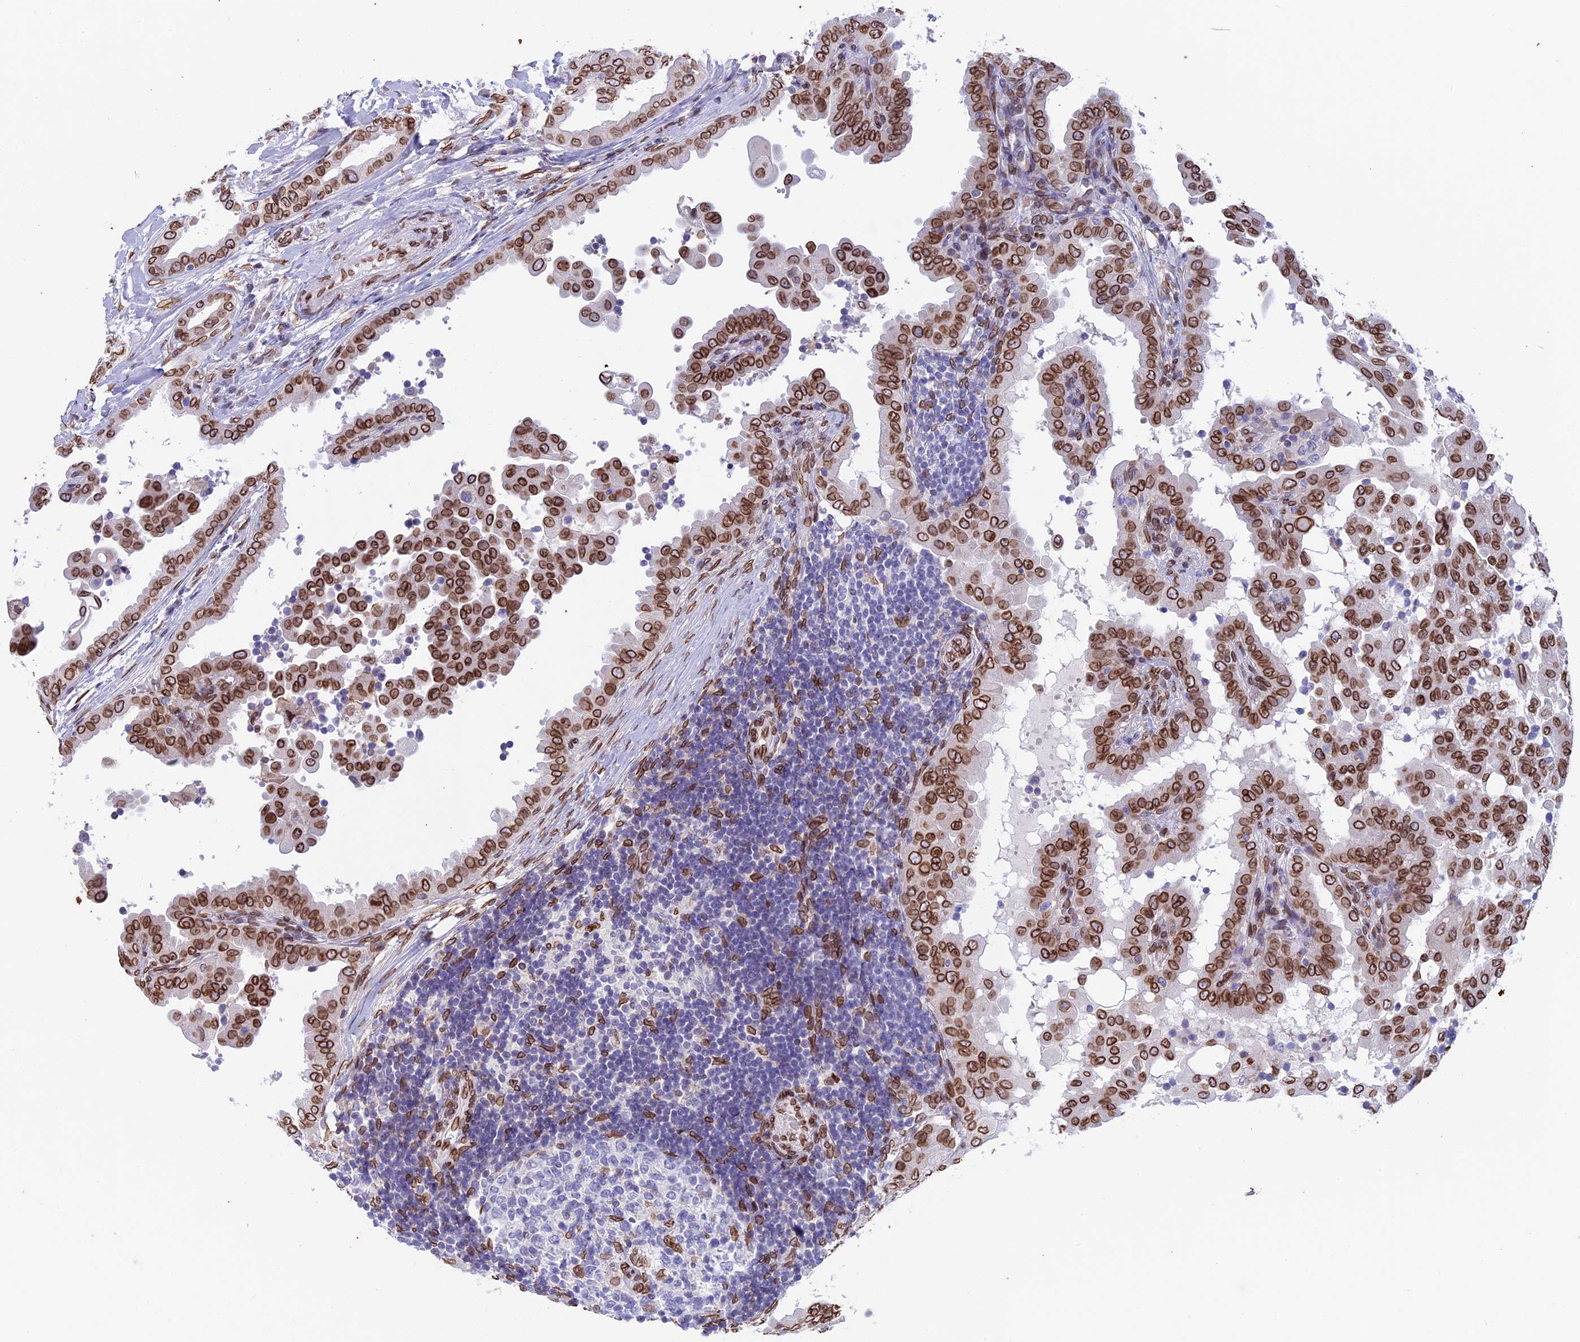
{"staining": {"intensity": "moderate", "quantity": ">75%", "location": "cytoplasmic/membranous,nuclear"}, "tissue": "thyroid cancer", "cell_type": "Tumor cells", "image_type": "cancer", "snomed": [{"axis": "morphology", "description": "Papillary adenocarcinoma, NOS"}, {"axis": "topography", "description": "Thyroid gland"}], "caption": "Protein expression analysis of human thyroid papillary adenocarcinoma reveals moderate cytoplasmic/membranous and nuclear positivity in approximately >75% of tumor cells.", "gene": "TMPRSS7", "patient": {"sex": "male", "age": 33}}